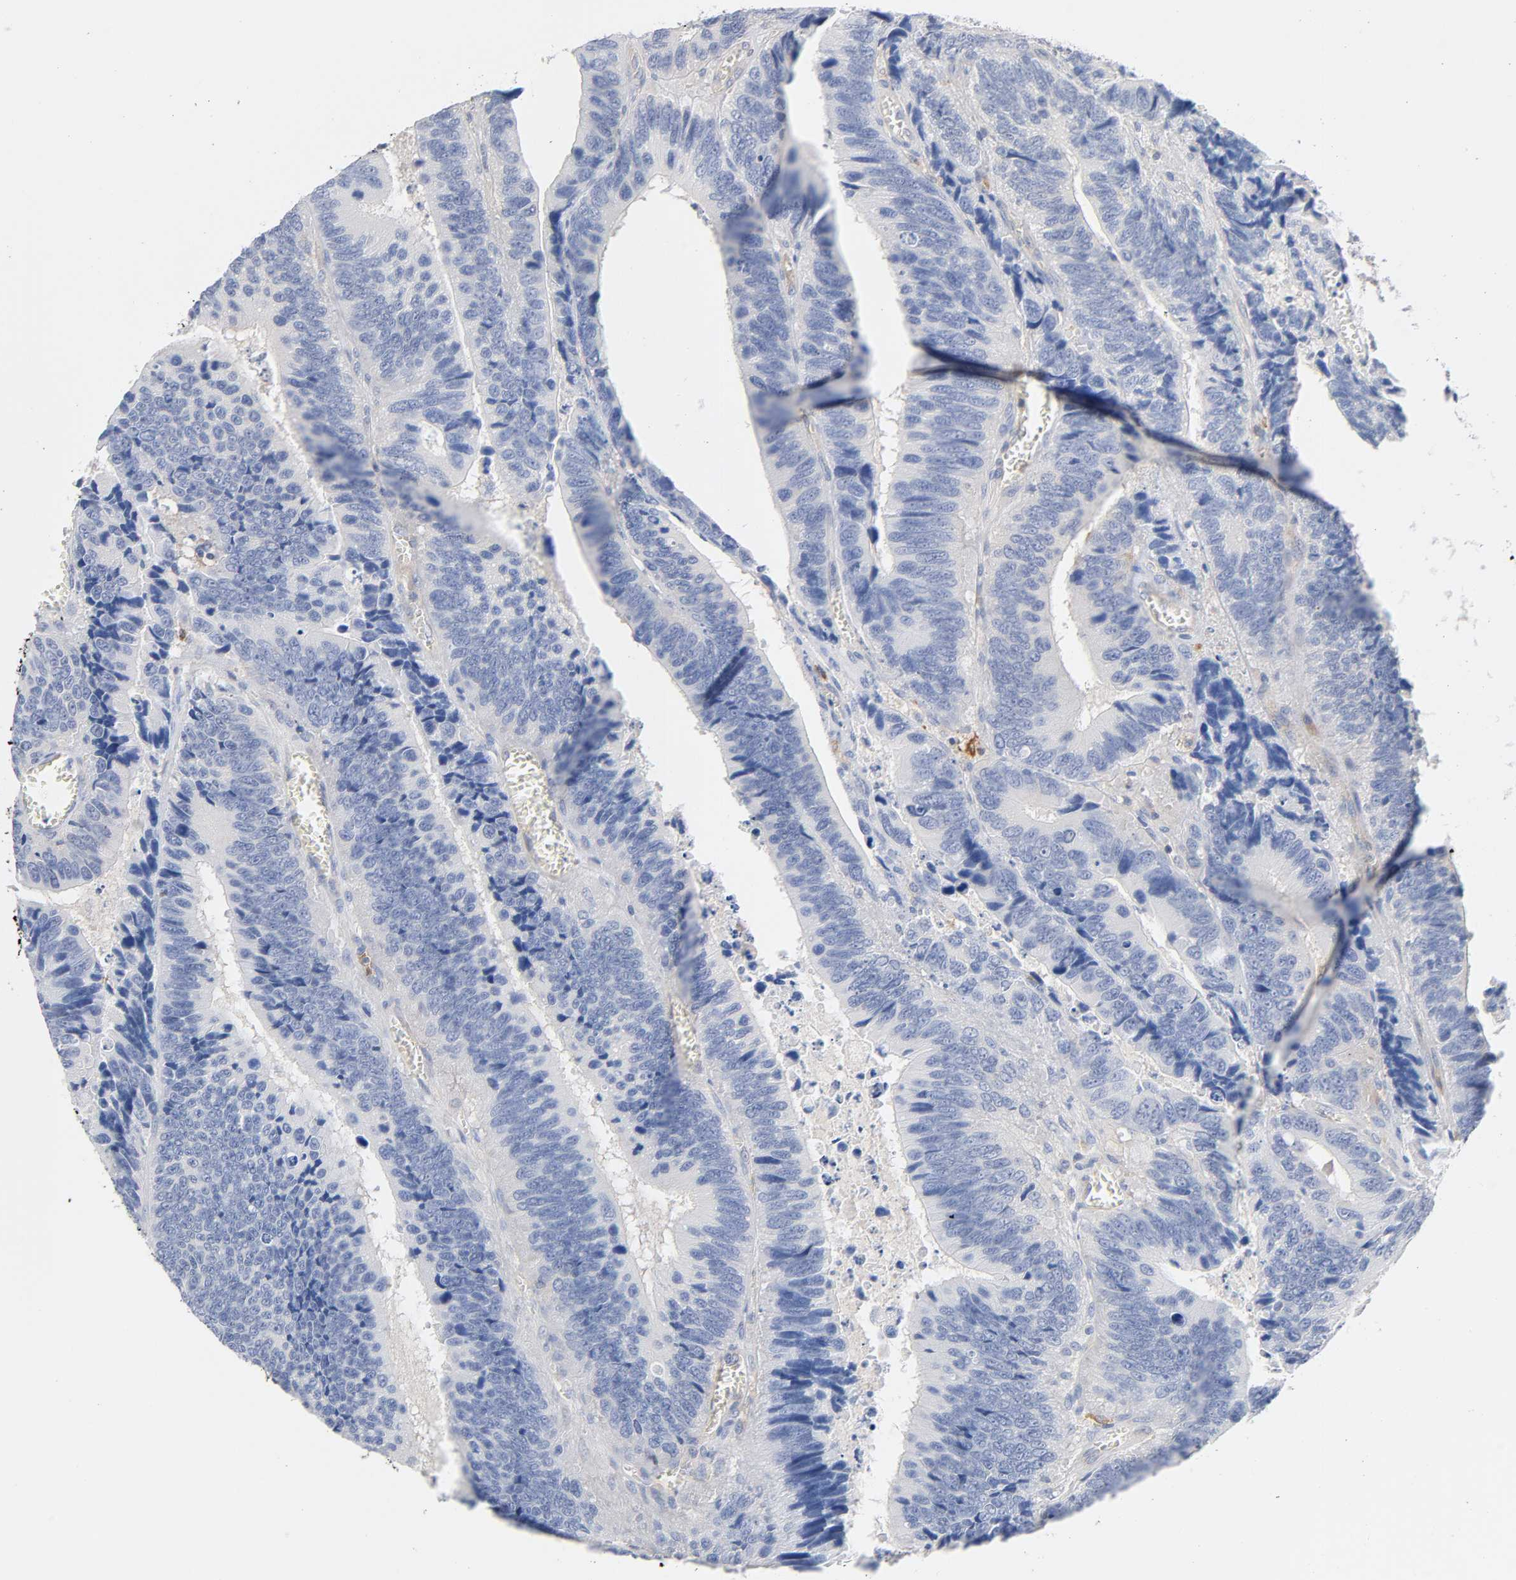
{"staining": {"intensity": "negative", "quantity": "none", "location": "none"}, "tissue": "colorectal cancer", "cell_type": "Tumor cells", "image_type": "cancer", "snomed": [{"axis": "morphology", "description": "Adenocarcinoma, NOS"}, {"axis": "topography", "description": "Colon"}], "caption": "Immunohistochemical staining of colorectal cancer shows no significant staining in tumor cells. (DAB (3,3'-diaminobenzidine) immunohistochemistry visualized using brightfield microscopy, high magnification).", "gene": "MALT1", "patient": {"sex": "male", "age": 72}}